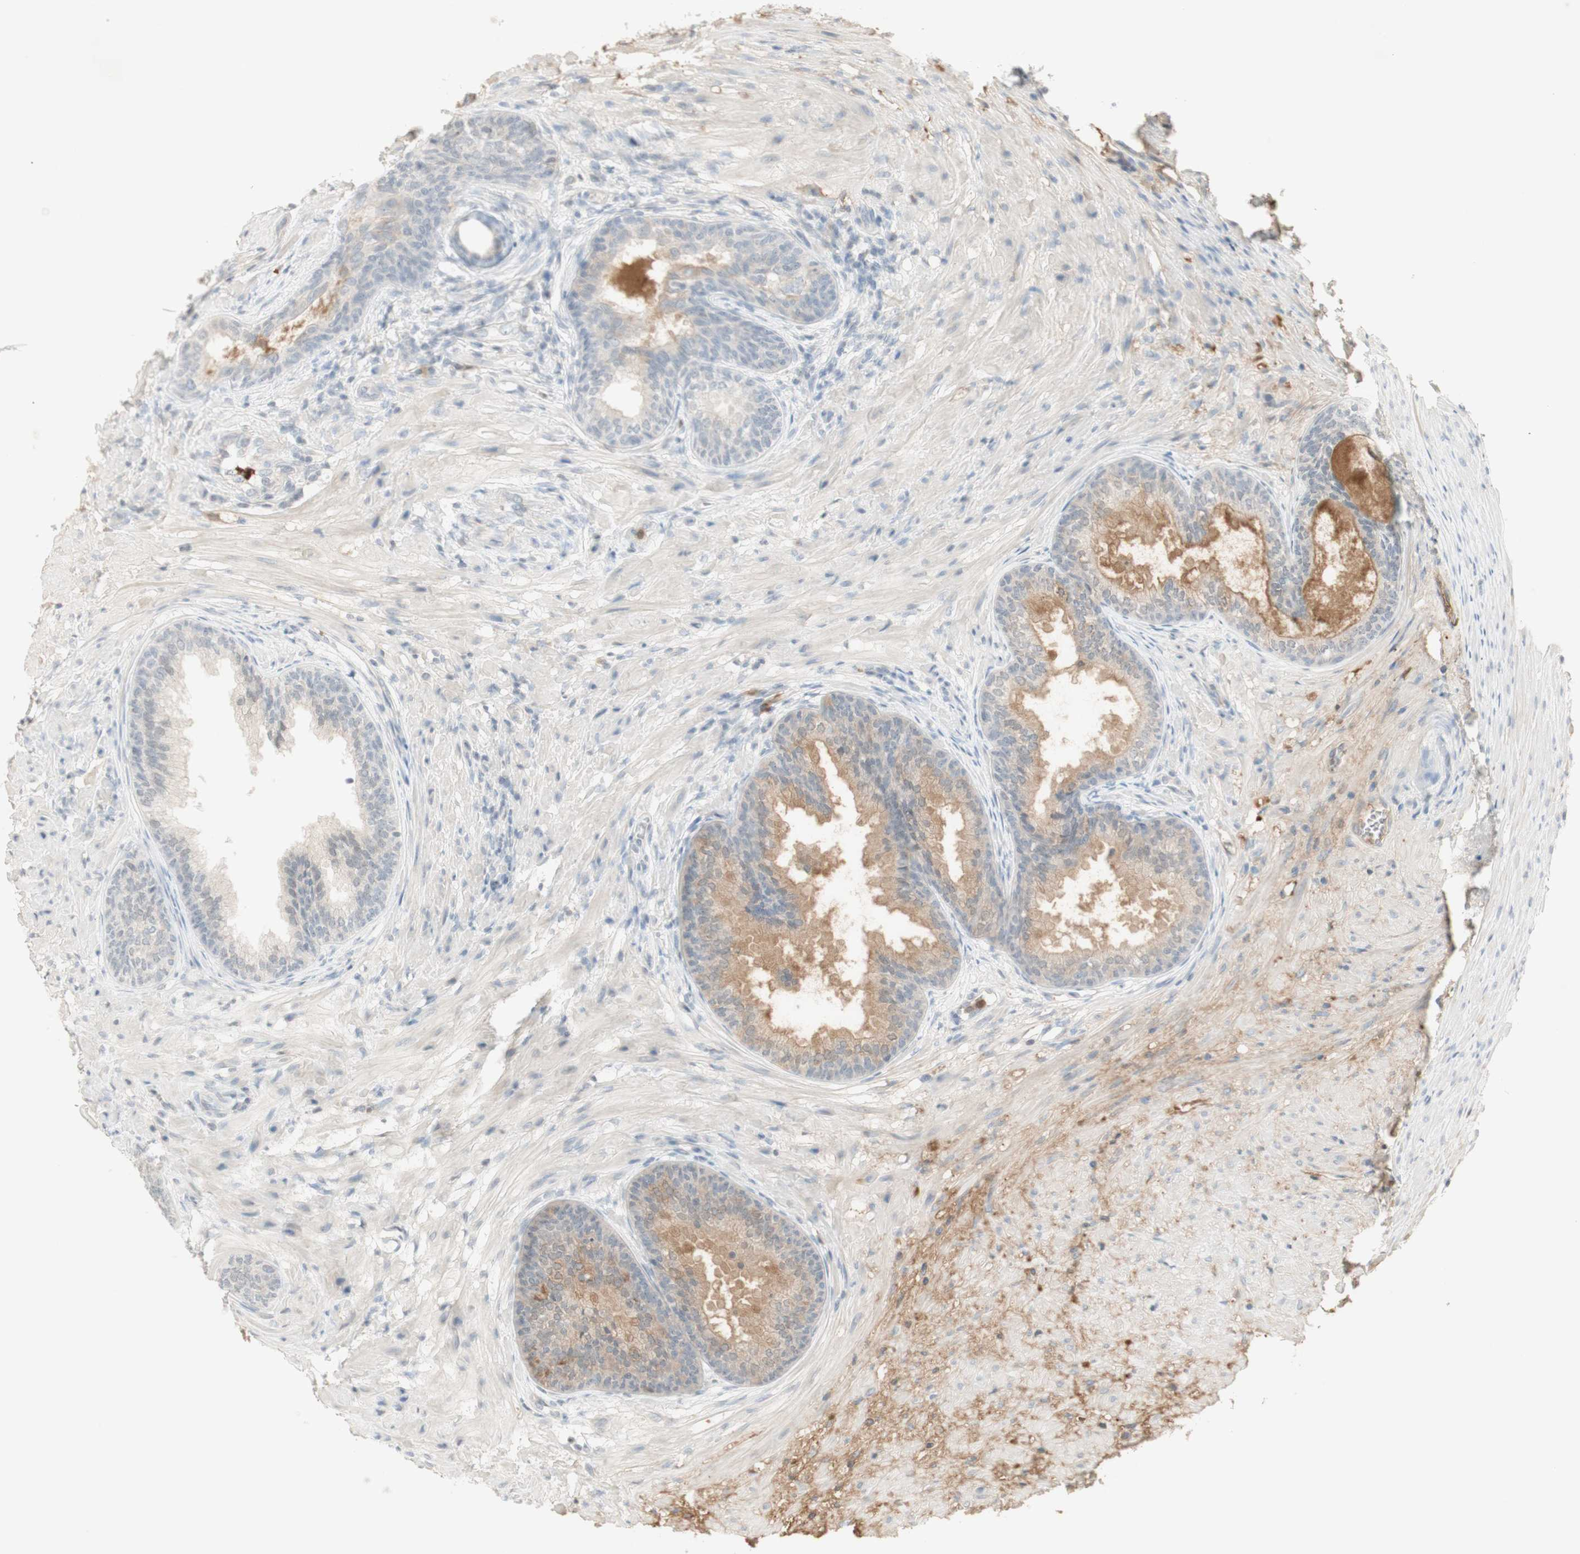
{"staining": {"intensity": "weak", "quantity": "25%-75%", "location": "cytoplasmic/membranous"}, "tissue": "prostate", "cell_type": "Glandular cells", "image_type": "normal", "snomed": [{"axis": "morphology", "description": "Normal tissue, NOS"}, {"axis": "topography", "description": "Prostate"}], "caption": "This is a photomicrograph of immunohistochemistry staining of unremarkable prostate, which shows weak staining in the cytoplasmic/membranous of glandular cells.", "gene": "NID1", "patient": {"sex": "male", "age": 76}}